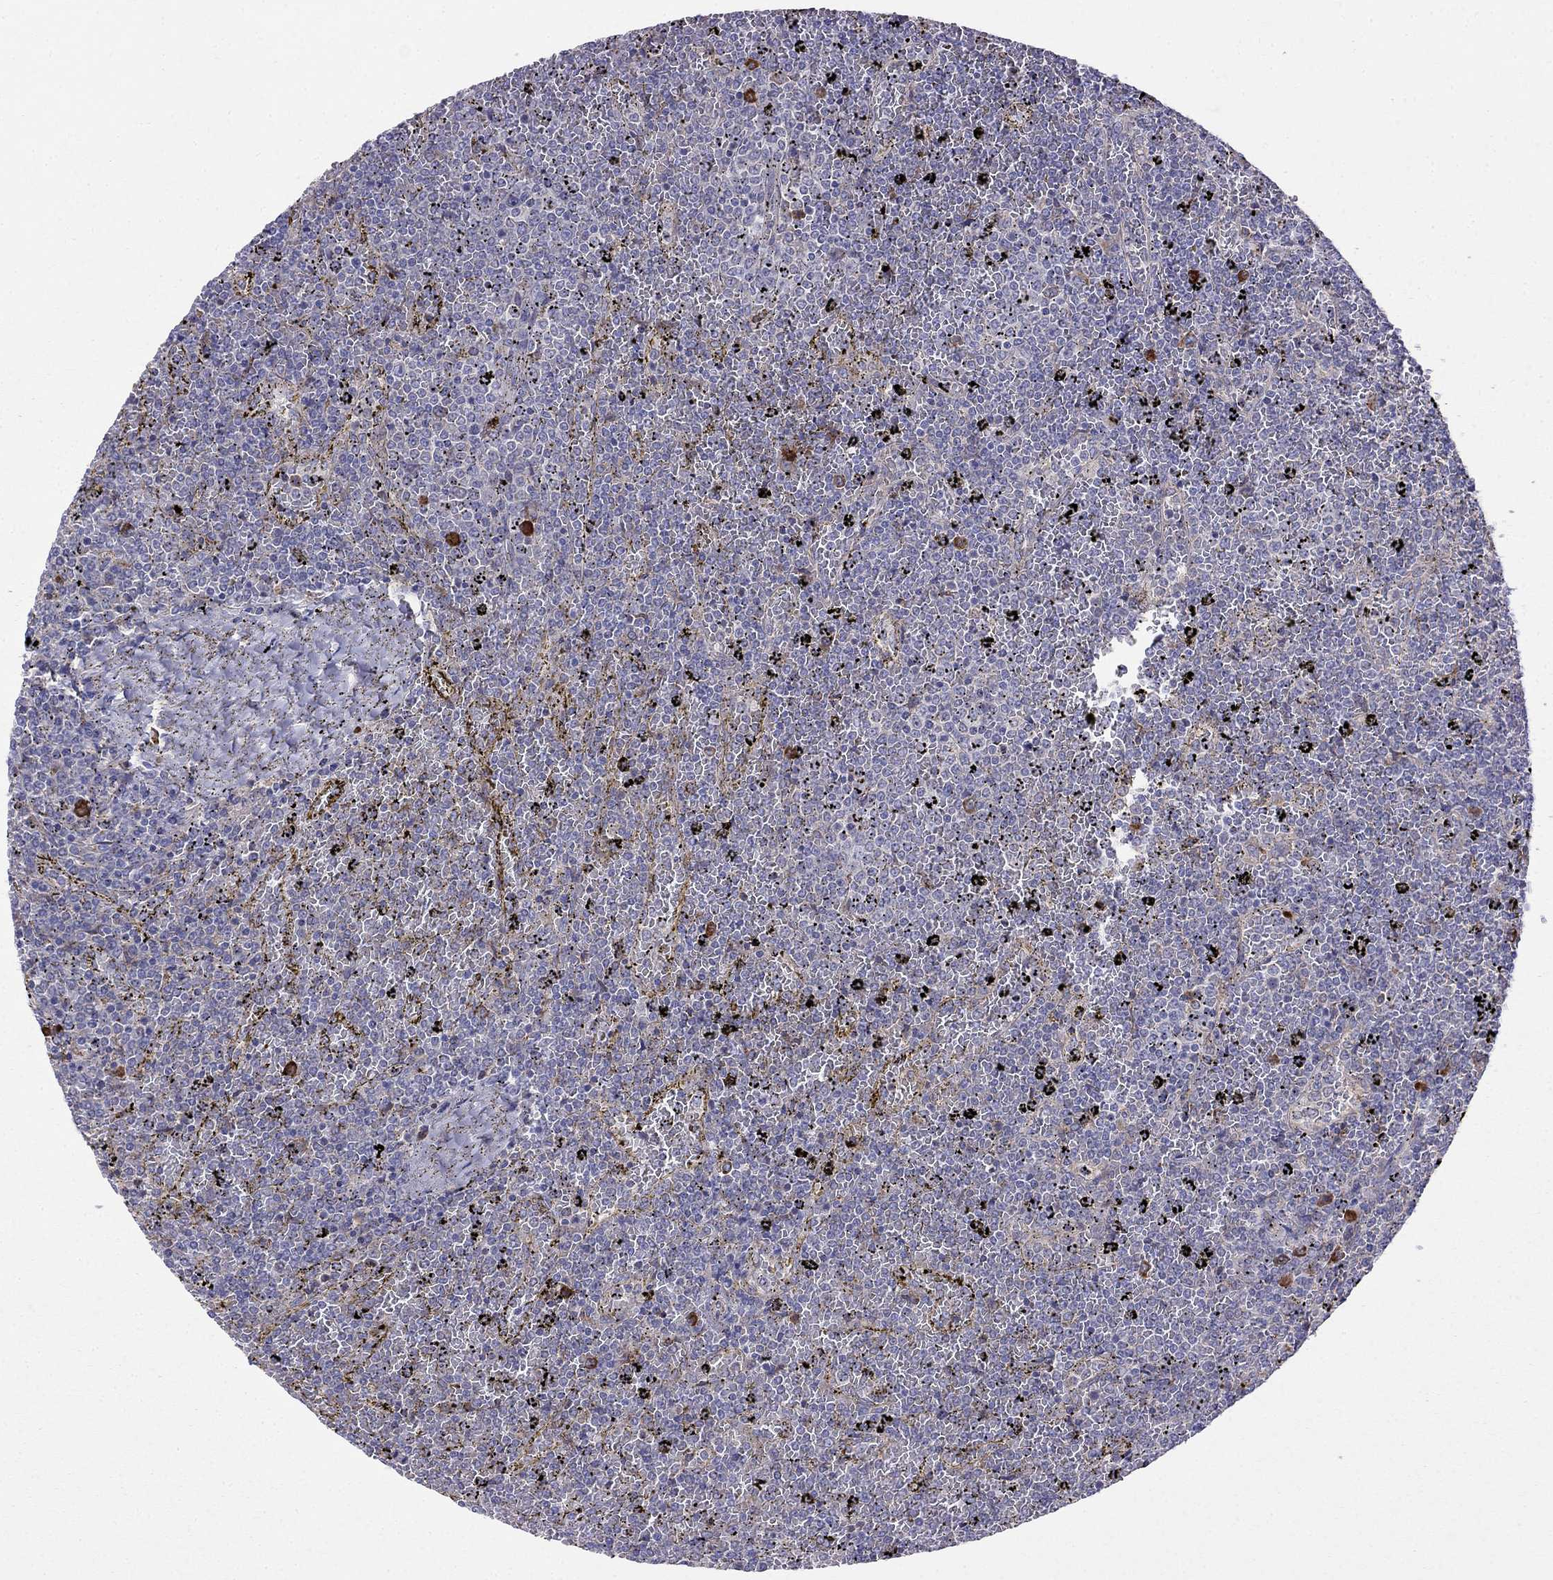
{"staining": {"intensity": "negative", "quantity": "none", "location": "none"}, "tissue": "lymphoma", "cell_type": "Tumor cells", "image_type": "cancer", "snomed": [{"axis": "morphology", "description": "Malignant lymphoma, non-Hodgkin's type, Low grade"}, {"axis": "topography", "description": "Spleen"}], "caption": "Tumor cells are negative for protein expression in human malignant lymphoma, non-Hodgkin's type (low-grade). (DAB IHC with hematoxylin counter stain).", "gene": "LONRF2", "patient": {"sex": "female", "age": 77}}